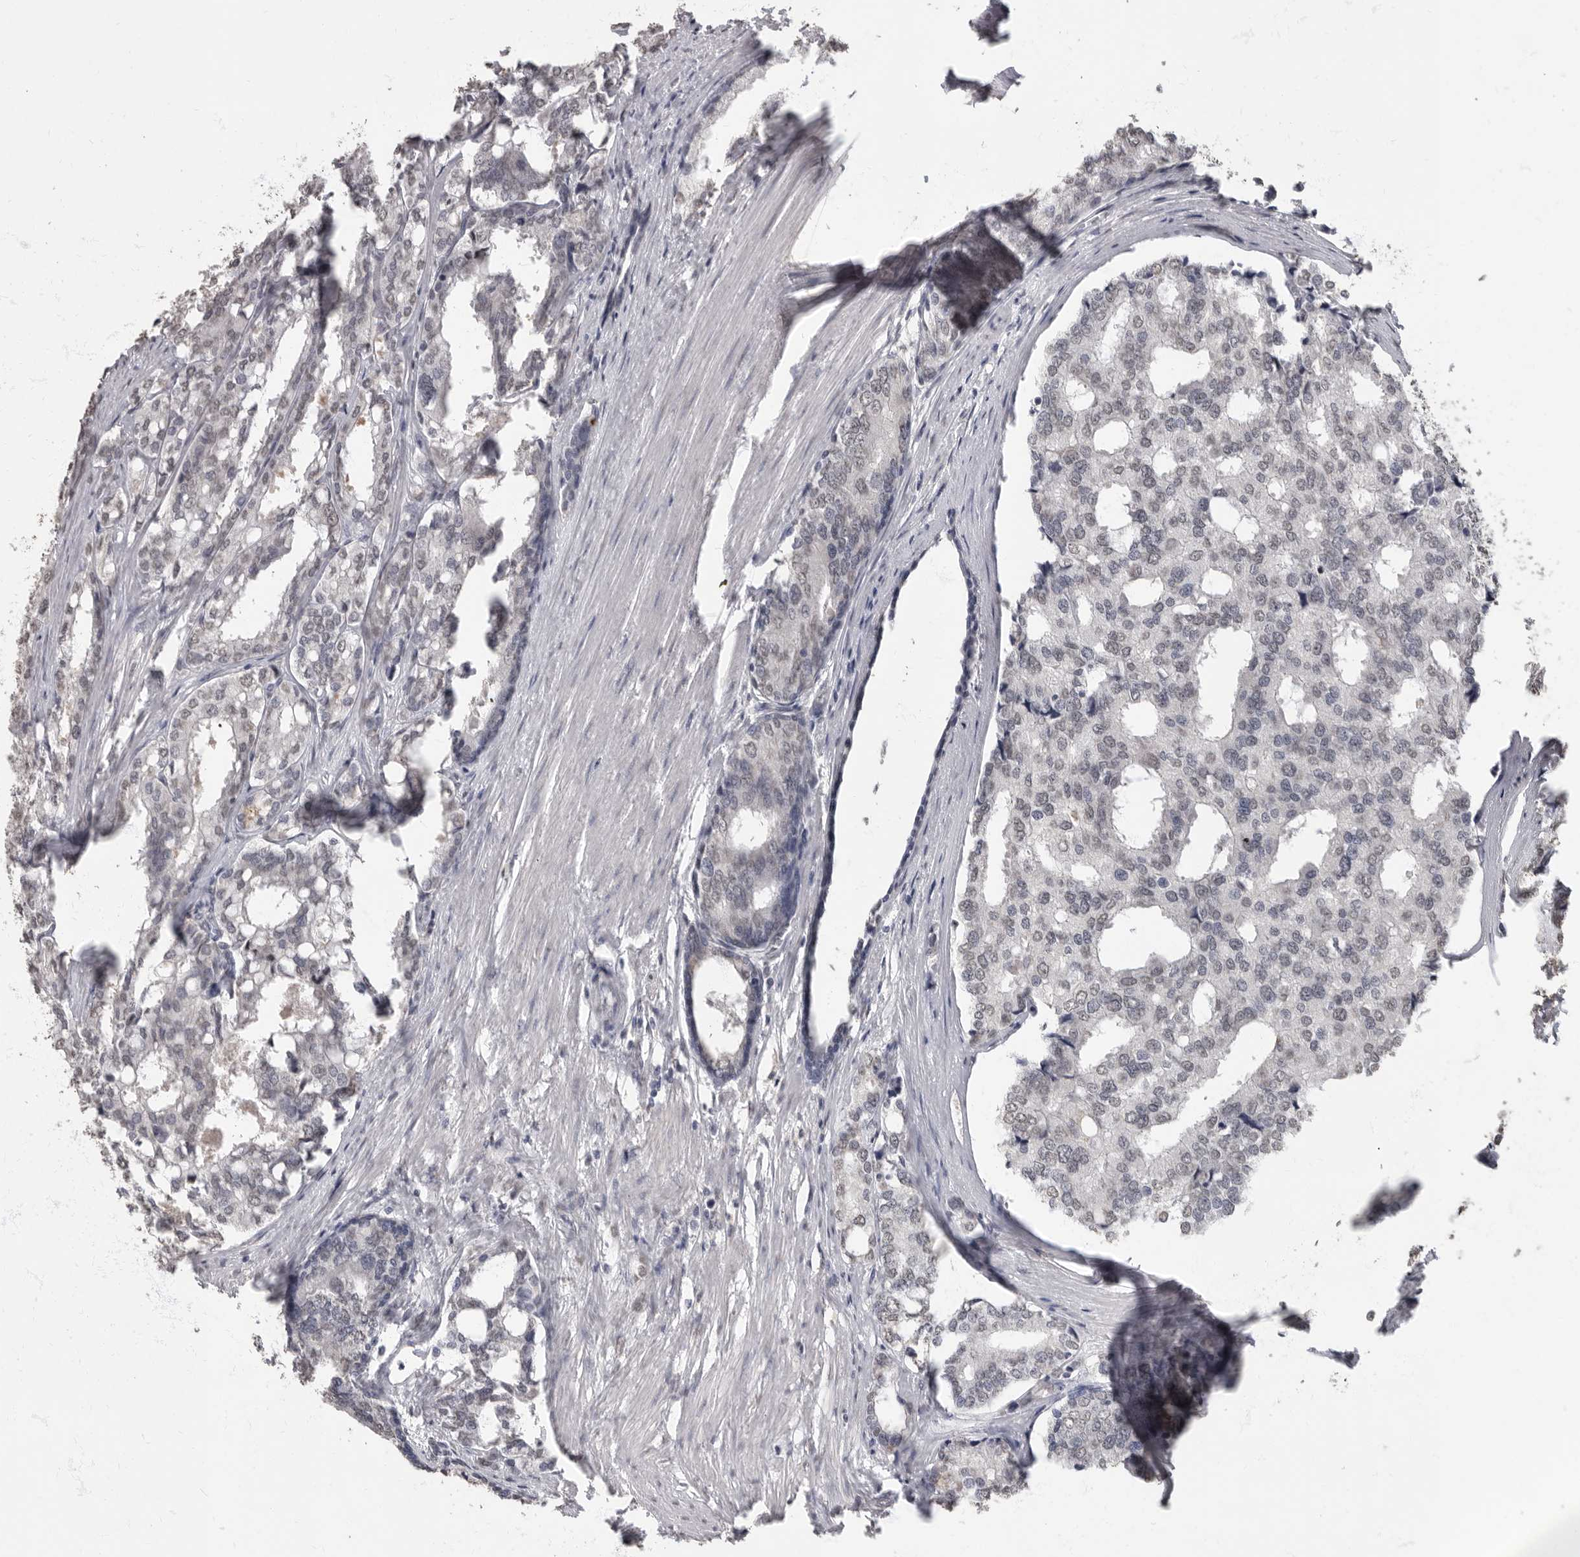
{"staining": {"intensity": "negative", "quantity": "none", "location": "none"}, "tissue": "prostate cancer", "cell_type": "Tumor cells", "image_type": "cancer", "snomed": [{"axis": "morphology", "description": "Adenocarcinoma, High grade"}, {"axis": "topography", "description": "Prostate"}], "caption": "There is no significant expression in tumor cells of prostate adenocarcinoma (high-grade). (DAB immunohistochemistry (IHC) with hematoxylin counter stain).", "gene": "NBL1", "patient": {"sex": "male", "age": 50}}